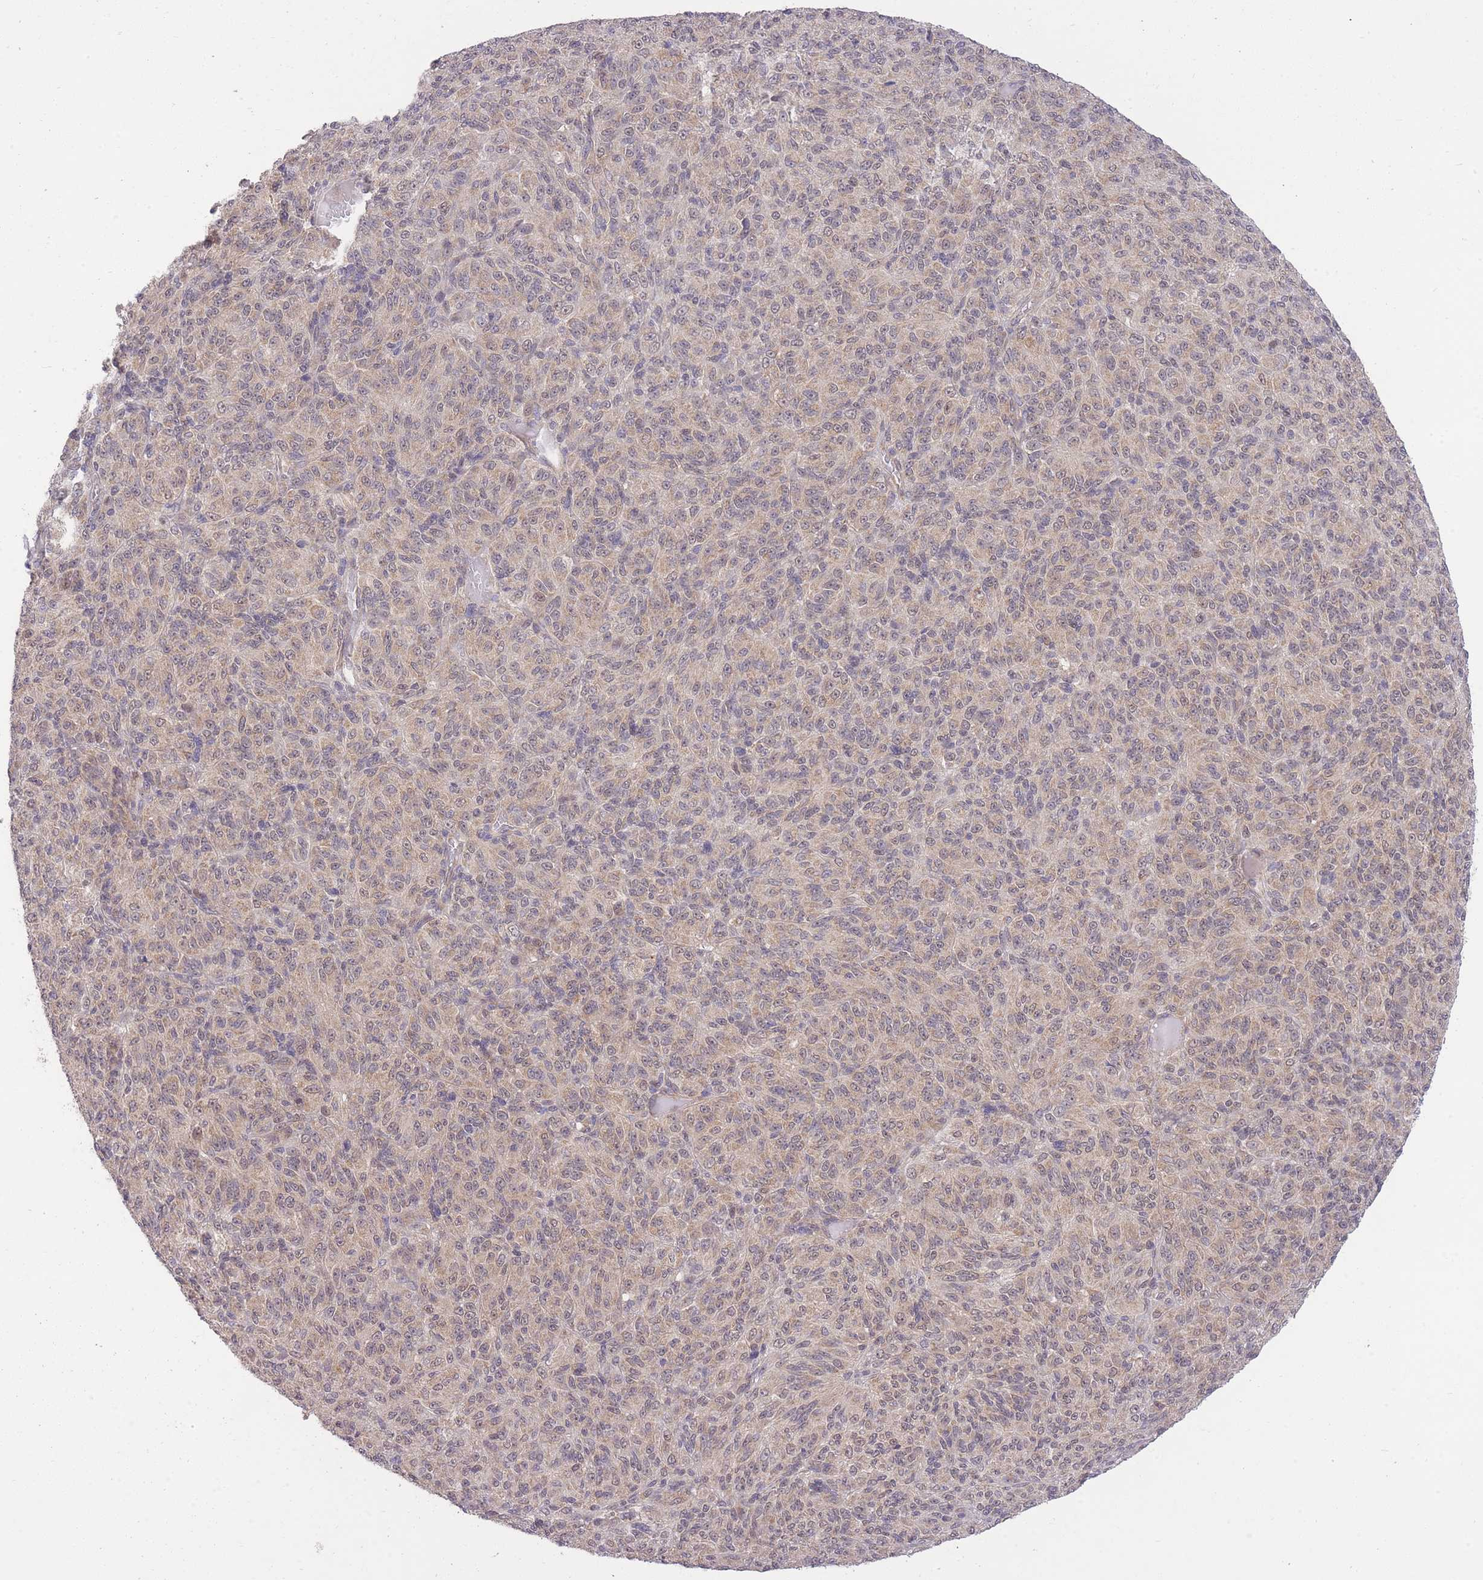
{"staining": {"intensity": "negative", "quantity": "none", "location": "none"}, "tissue": "melanoma", "cell_type": "Tumor cells", "image_type": "cancer", "snomed": [{"axis": "morphology", "description": "Malignant melanoma, Metastatic site"}, {"axis": "topography", "description": "Brain"}], "caption": "Immunohistochemistry image of human malignant melanoma (metastatic site) stained for a protein (brown), which shows no expression in tumor cells.", "gene": "ELOA2", "patient": {"sex": "female", "age": 56}}